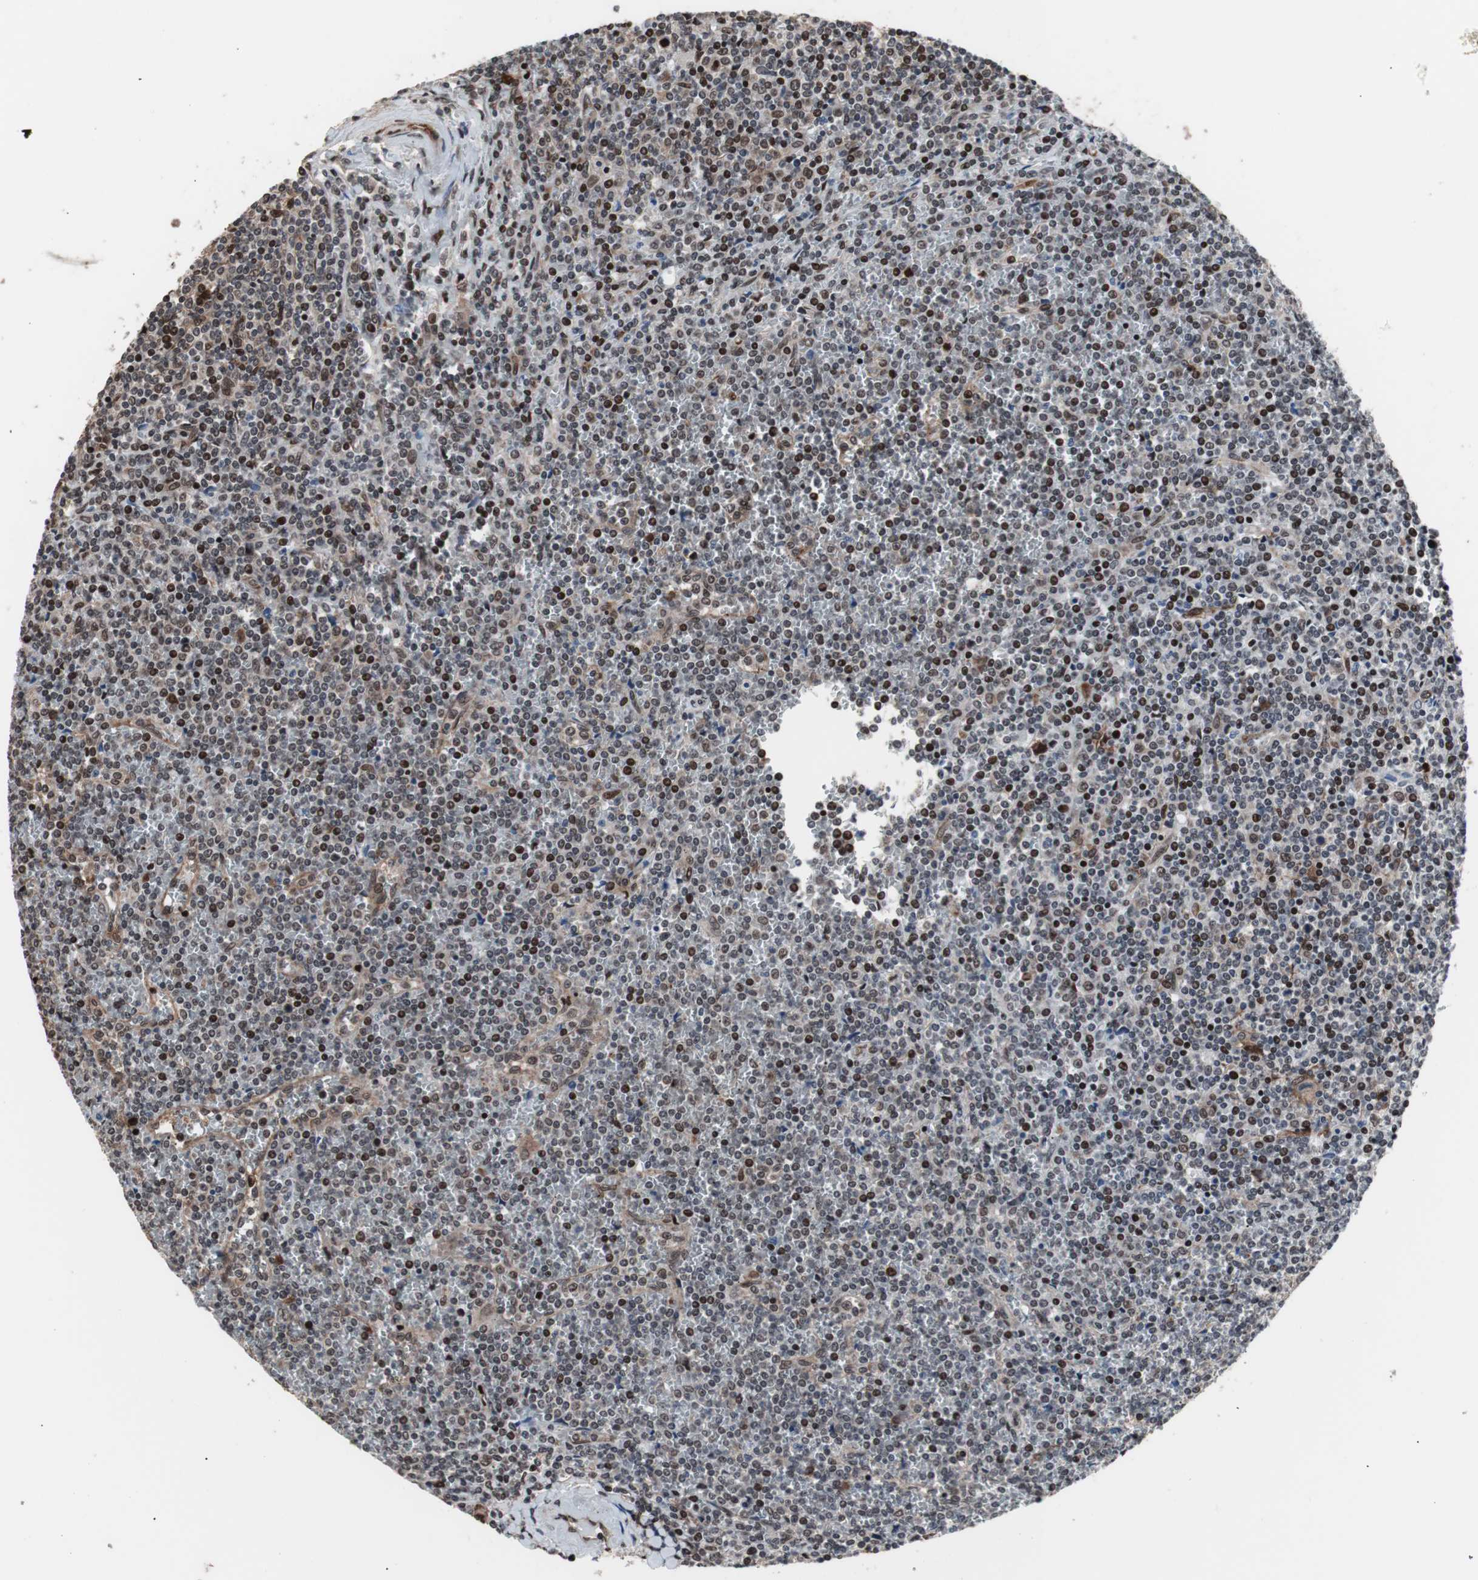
{"staining": {"intensity": "moderate", "quantity": "25%-75%", "location": "nuclear"}, "tissue": "lymphoma", "cell_type": "Tumor cells", "image_type": "cancer", "snomed": [{"axis": "morphology", "description": "Malignant lymphoma, non-Hodgkin's type, Low grade"}, {"axis": "topography", "description": "Spleen"}], "caption": "IHC image of malignant lymphoma, non-Hodgkin's type (low-grade) stained for a protein (brown), which displays medium levels of moderate nuclear staining in approximately 25%-75% of tumor cells.", "gene": "POGZ", "patient": {"sex": "female", "age": 19}}